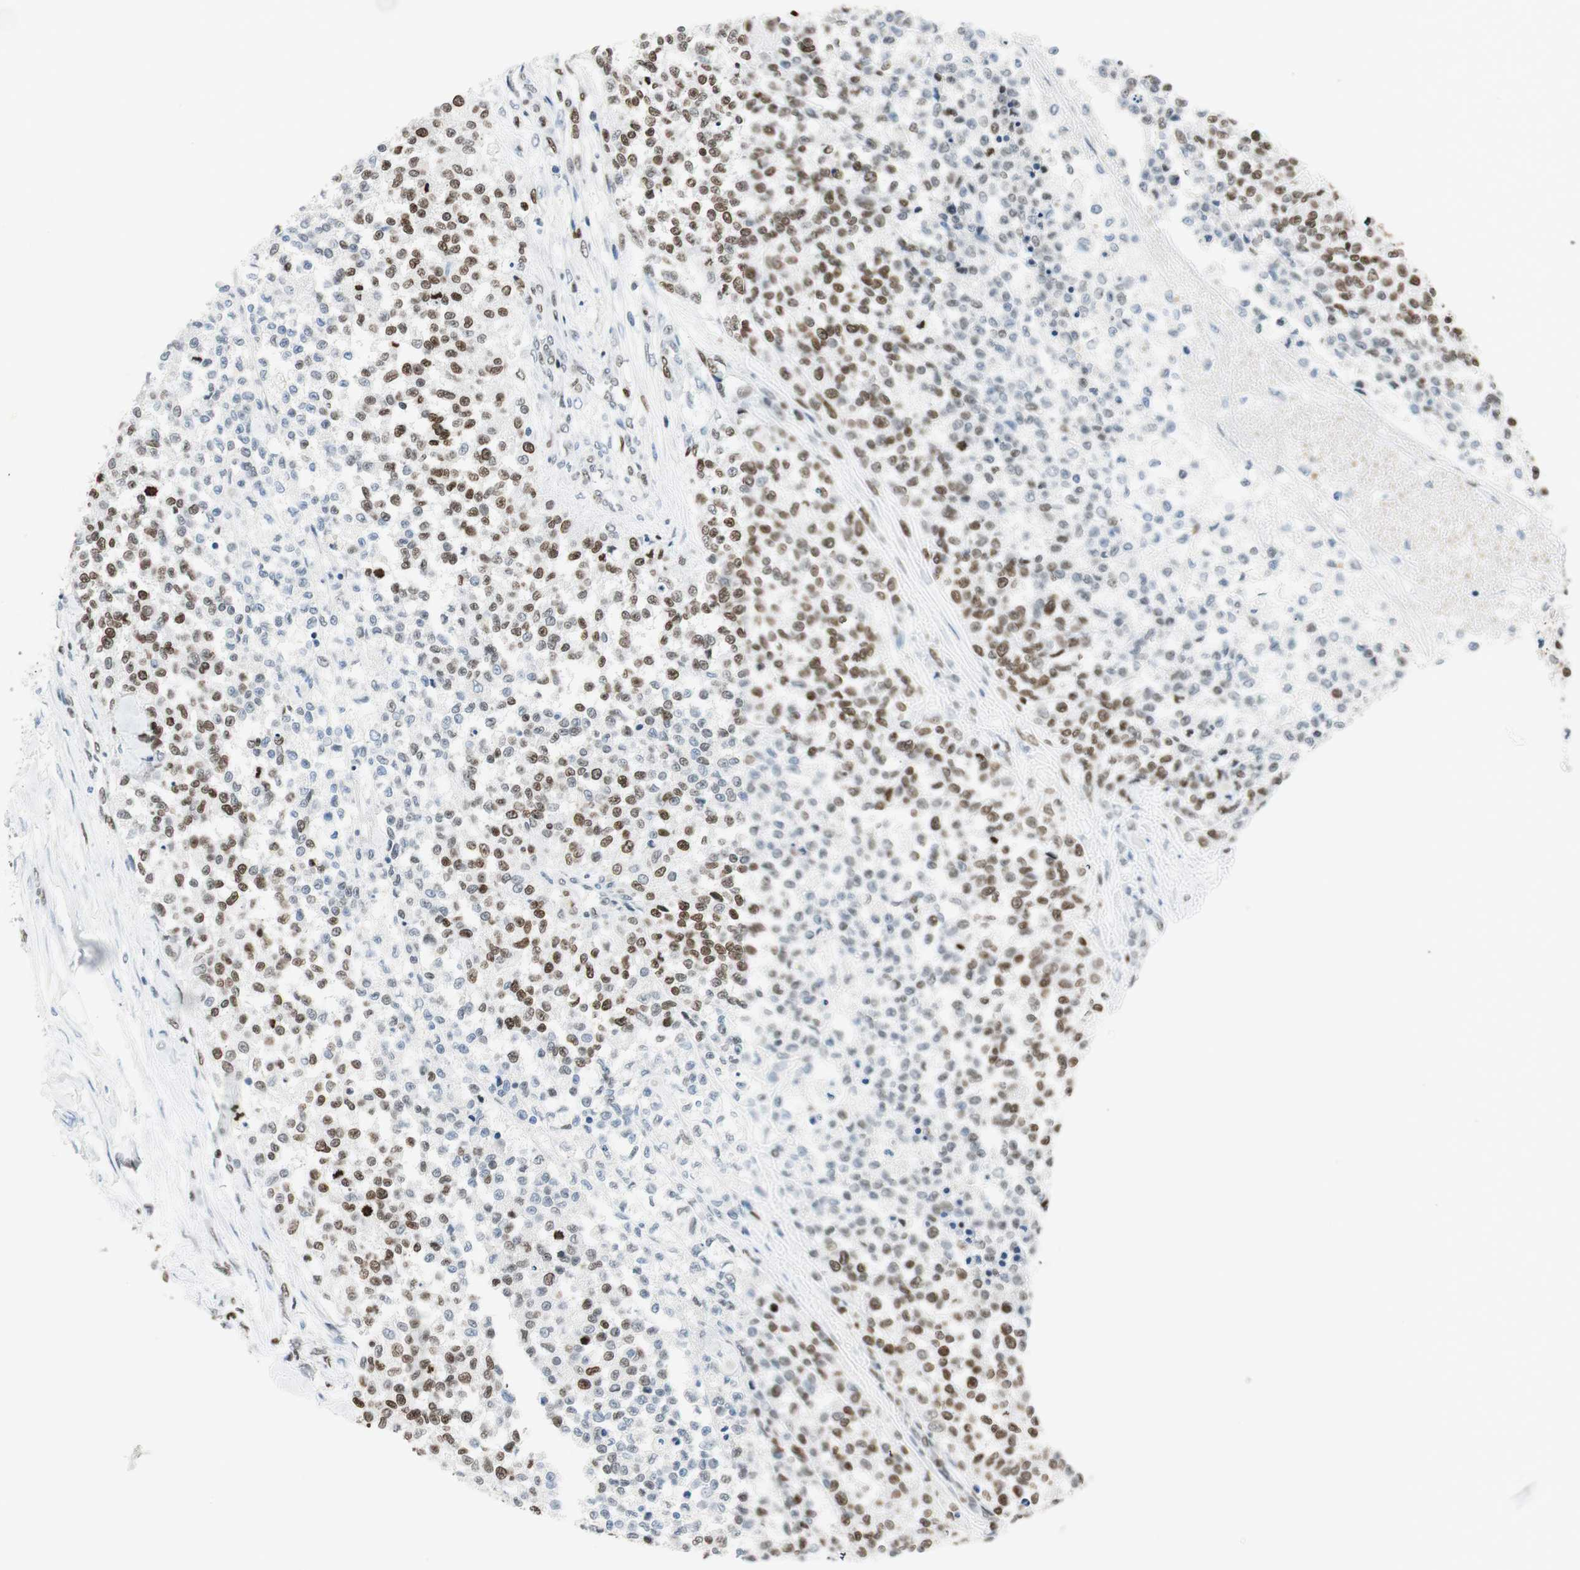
{"staining": {"intensity": "moderate", "quantity": "25%-75%", "location": "nuclear"}, "tissue": "testis cancer", "cell_type": "Tumor cells", "image_type": "cancer", "snomed": [{"axis": "morphology", "description": "Seminoma, NOS"}, {"axis": "topography", "description": "Testis"}], "caption": "This image shows IHC staining of testis seminoma, with medium moderate nuclear expression in approximately 25%-75% of tumor cells.", "gene": "EZH2", "patient": {"sex": "male", "age": 59}}